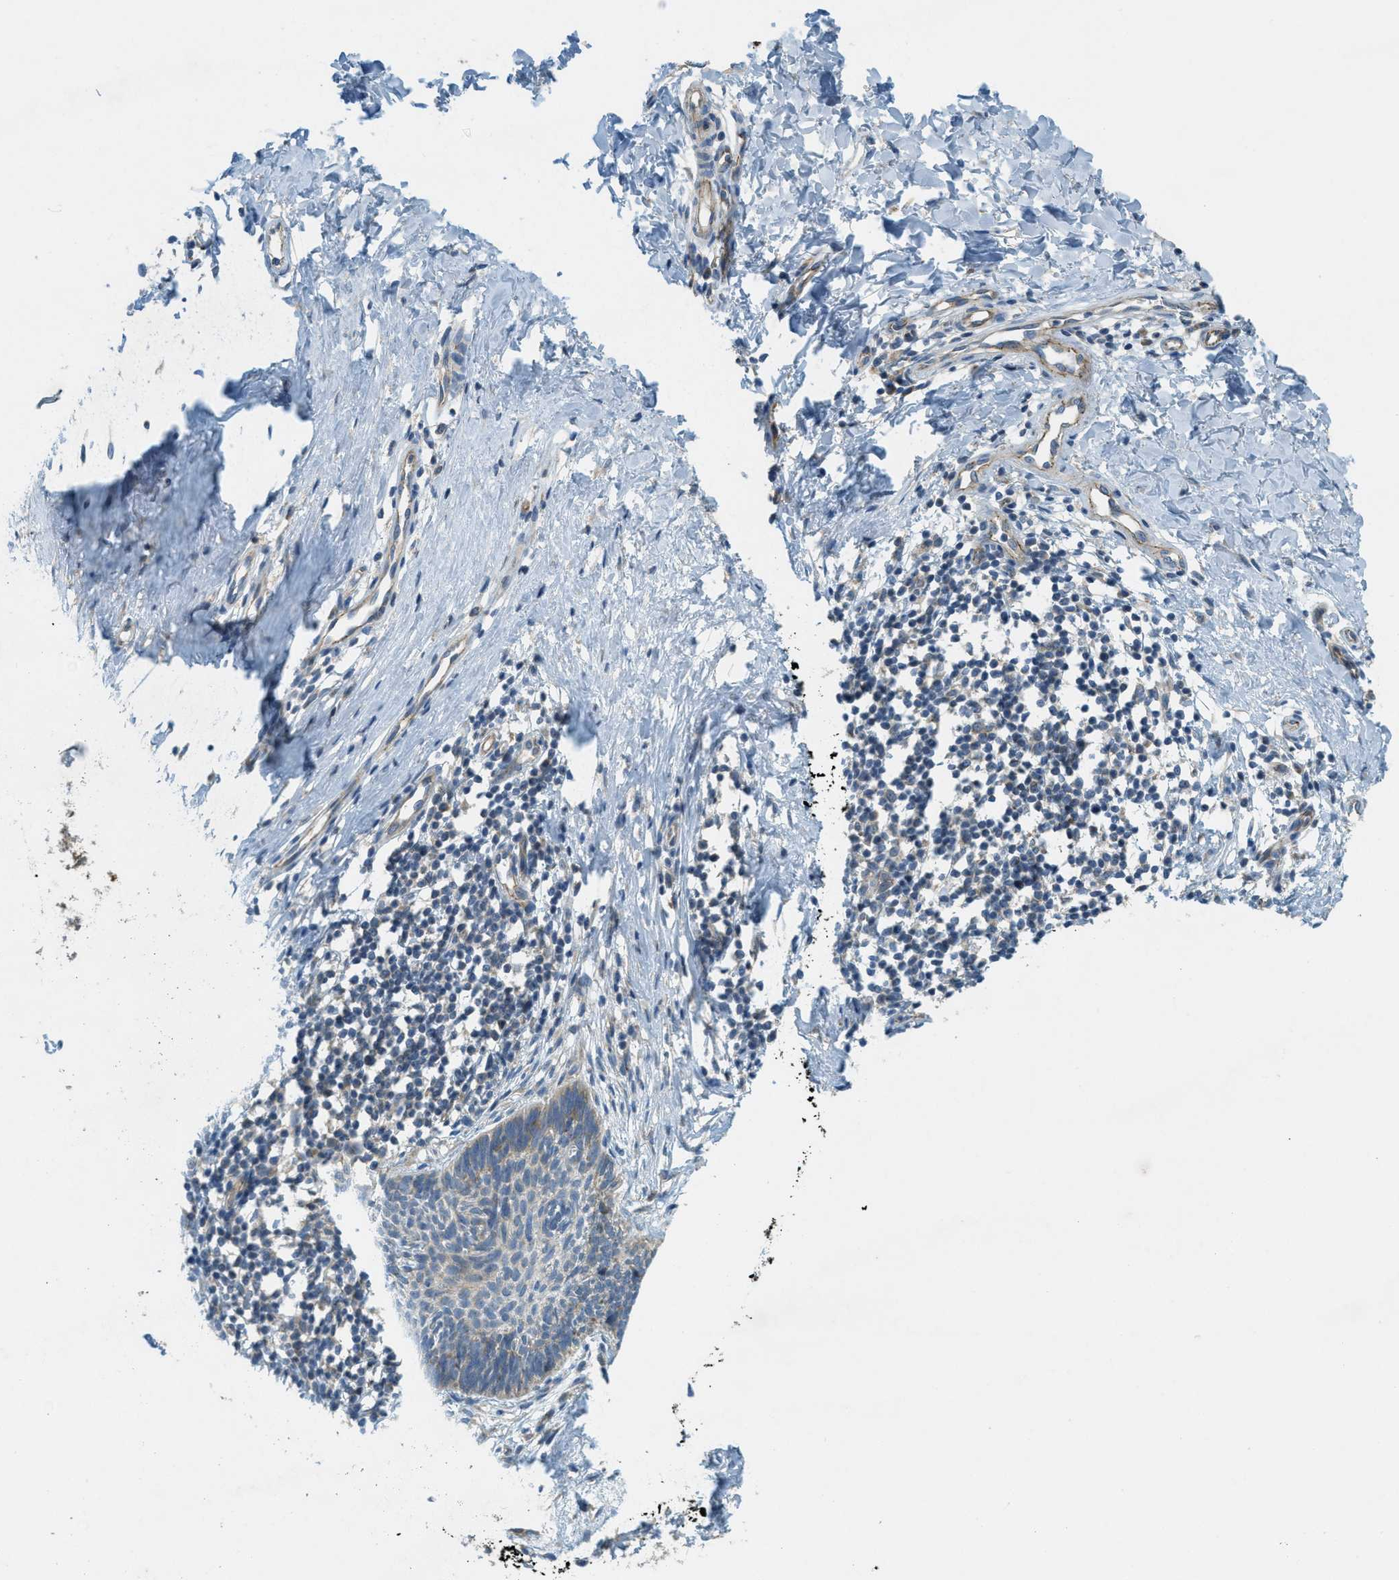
{"staining": {"intensity": "negative", "quantity": "none", "location": "none"}, "tissue": "skin cancer", "cell_type": "Tumor cells", "image_type": "cancer", "snomed": [{"axis": "morphology", "description": "Basal cell carcinoma"}, {"axis": "topography", "description": "Skin"}], "caption": "IHC micrograph of neoplastic tissue: skin cancer (basal cell carcinoma) stained with DAB reveals no significant protein staining in tumor cells.", "gene": "JCAD", "patient": {"sex": "male", "age": 60}}